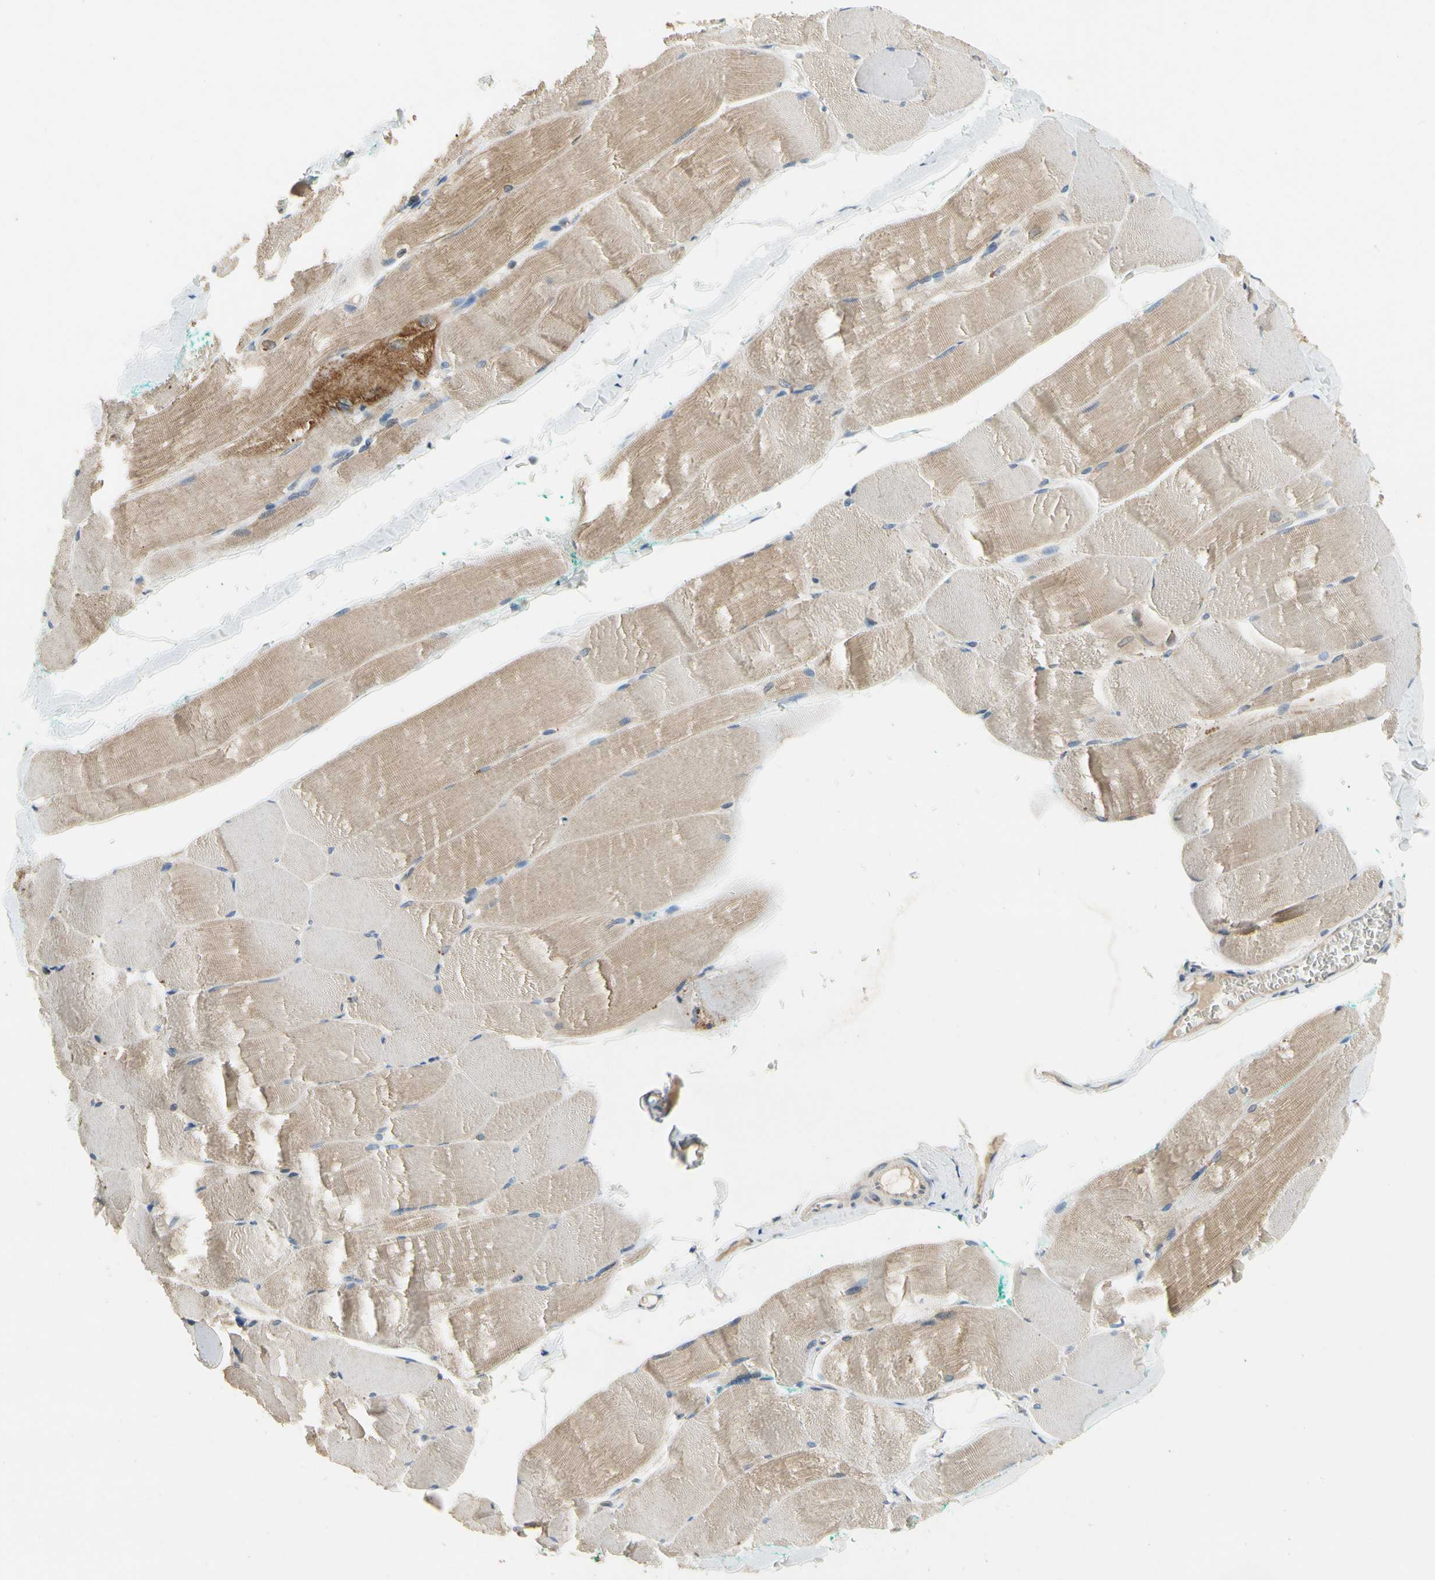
{"staining": {"intensity": "moderate", "quantity": ">75%", "location": "cytoplasmic/membranous"}, "tissue": "skeletal muscle", "cell_type": "Myocytes", "image_type": "normal", "snomed": [{"axis": "morphology", "description": "Normal tissue, NOS"}, {"axis": "morphology", "description": "Squamous cell carcinoma, NOS"}, {"axis": "topography", "description": "Skeletal muscle"}], "caption": "This is an image of immunohistochemistry staining of benign skeletal muscle, which shows moderate positivity in the cytoplasmic/membranous of myocytes.", "gene": "KLHDC8B", "patient": {"sex": "male", "age": 51}}